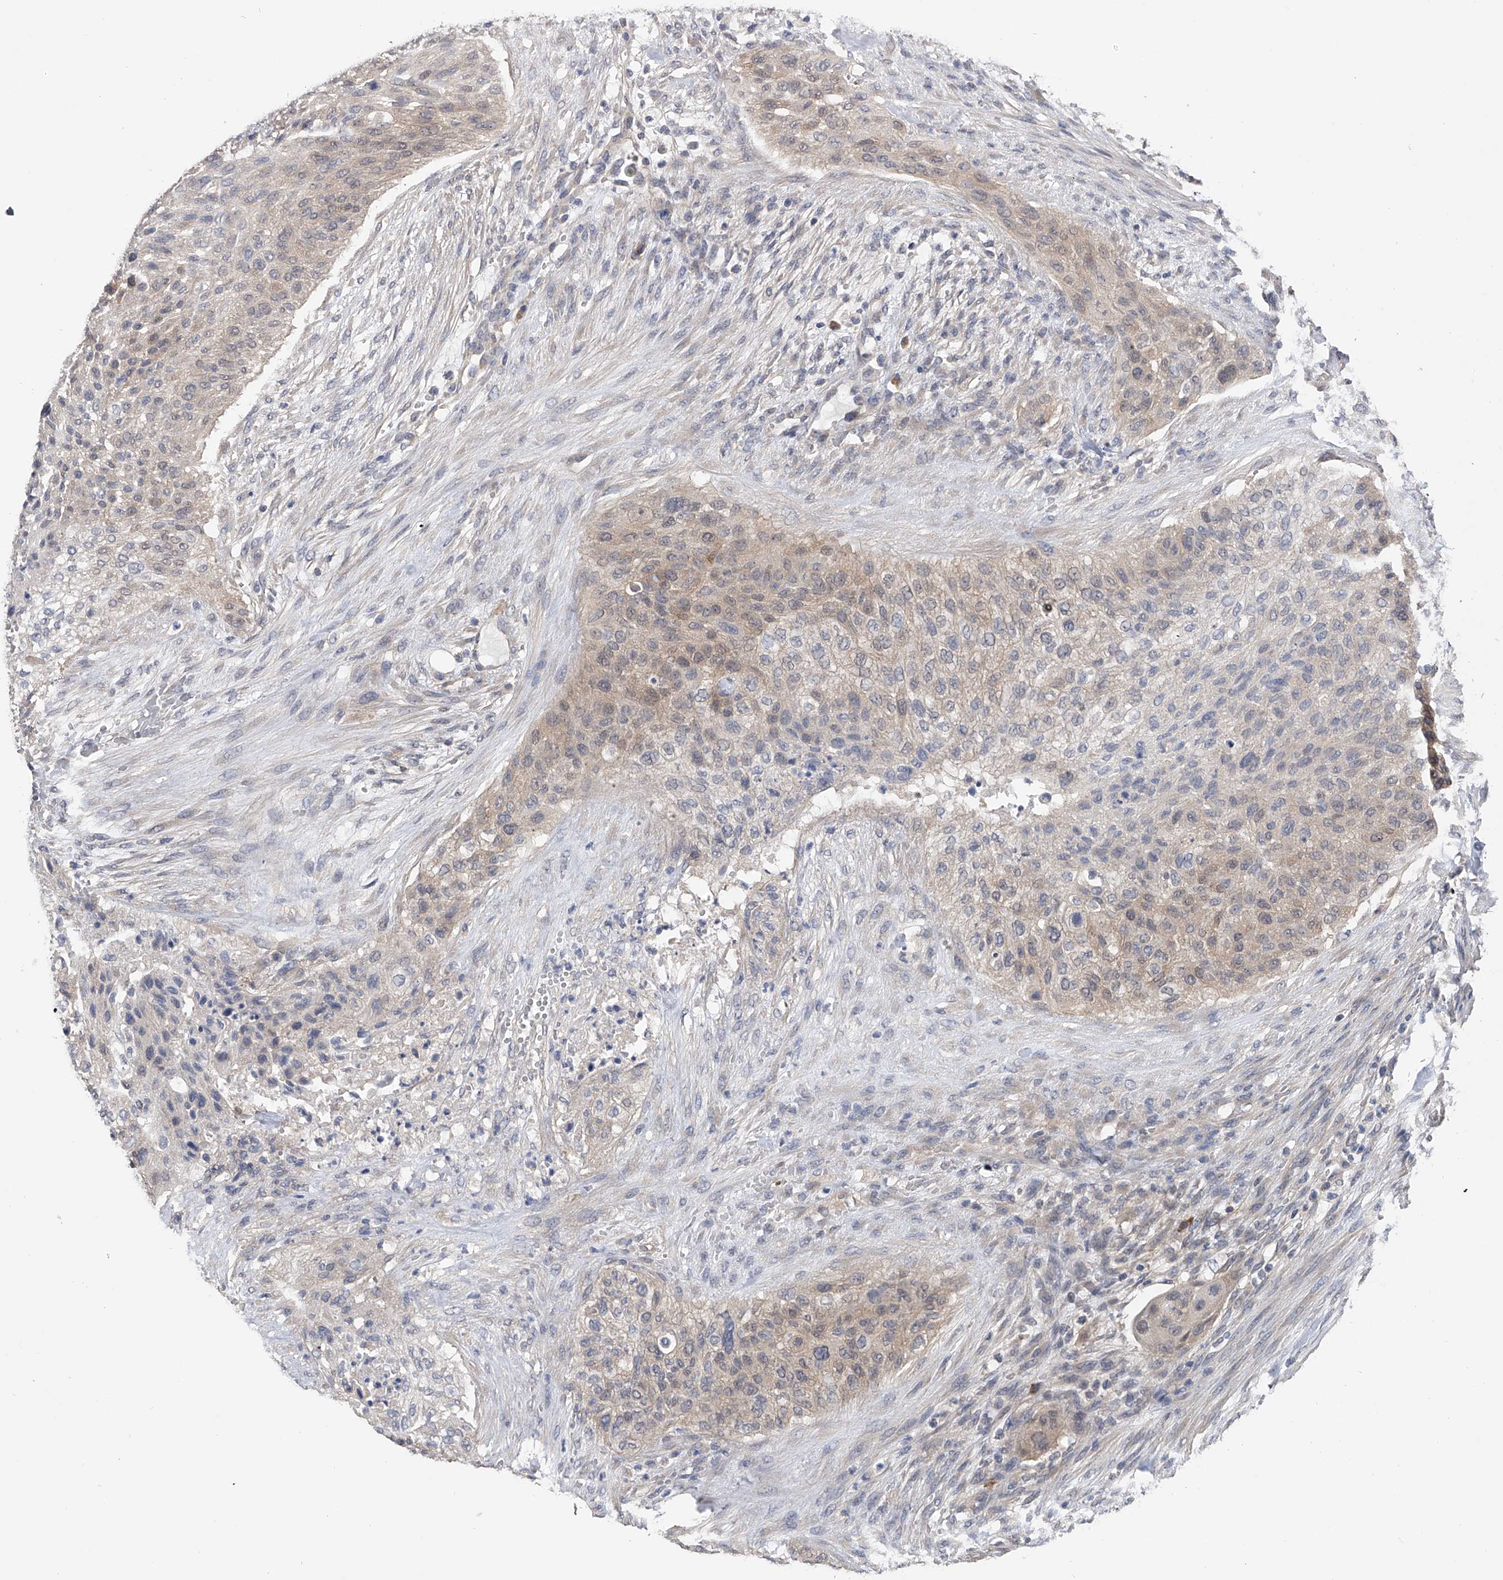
{"staining": {"intensity": "weak", "quantity": "<25%", "location": "cytoplasmic/membranous"}, "tissue": "urothelial cancer", "cell_type": "Tumor cells", "image_type": "cancer", "snomed": [{"axis": "morphology", "description": "Urothelial carcinoma, High grade"}, {"axis": "topography", "description": "Urinary bladder"}], "caption": "High magnification brightfield microscopy of high-grade urothelial carcinoma stained with DAB (brown) and counterstained with hematoxylin (blue): tumor cells show no significant positivity.", "gene": "CFAP298", "patient": {"sex": "male", "age": 35}}